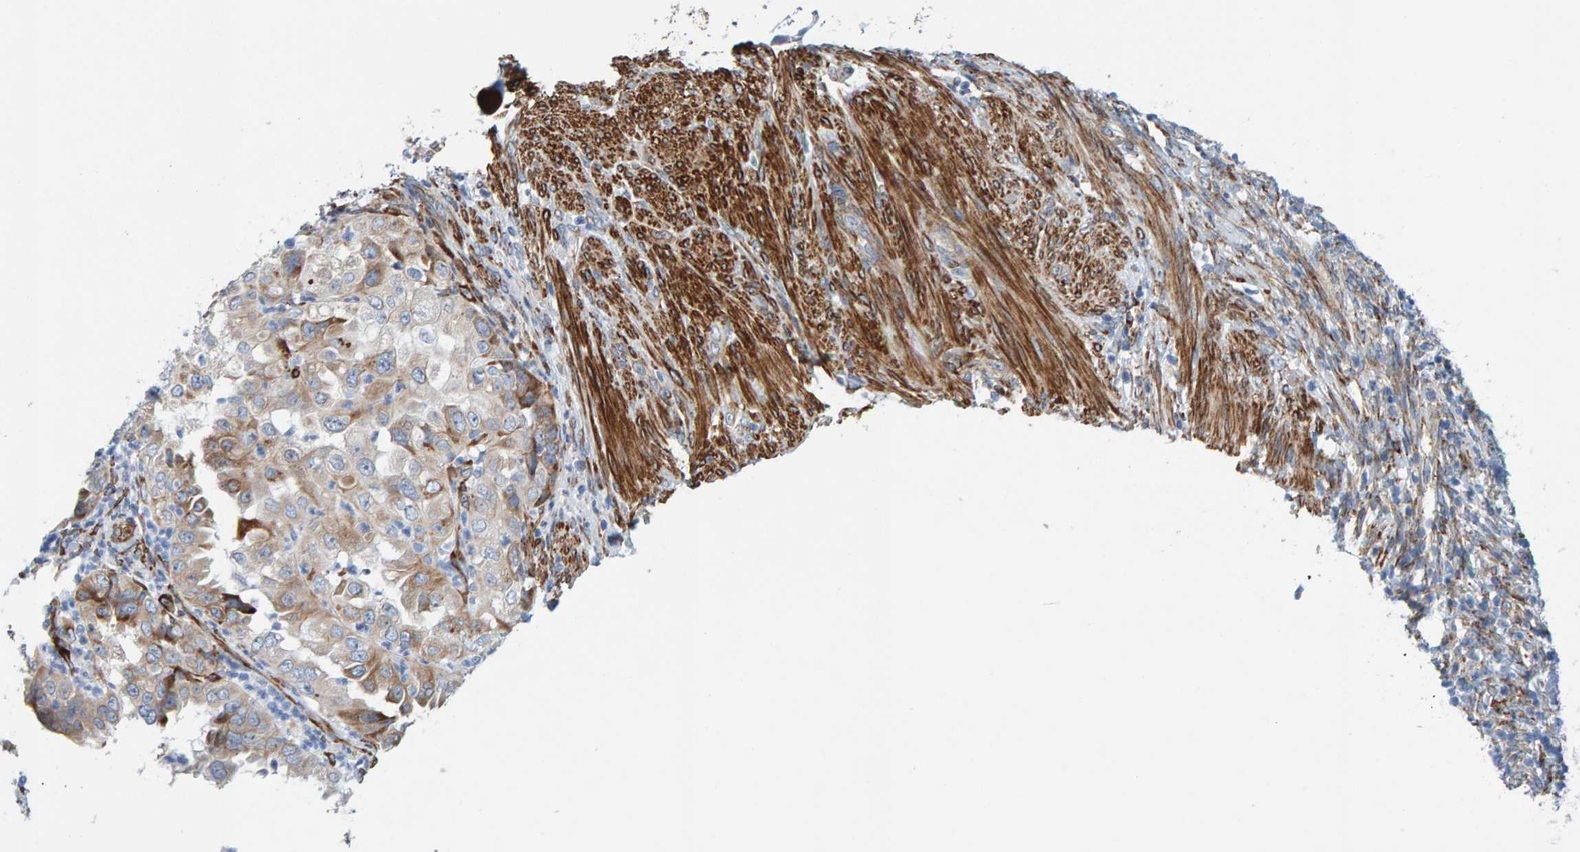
{"staining": {"intensity": "weak", "quantity": "<25%", "location": "cytoplasmic/membranous"}, "tissue": "endometrial cancer", "cell_type": "Tumor cells", "image_type": "cancer", "snomed": [{"axis": "morphology", "description": "Adenocarcinoma, NOS"}, {"axis": "topography", "description": "Endometrium"}], "caption": "This is a photomicrograph of immunohistochemistry (IHC) staining of endometrial adenocarcinoma, which shows no expression in tumor cells.", "gene": "MMP16", "patient": {"sex": "female", "age": 85}}